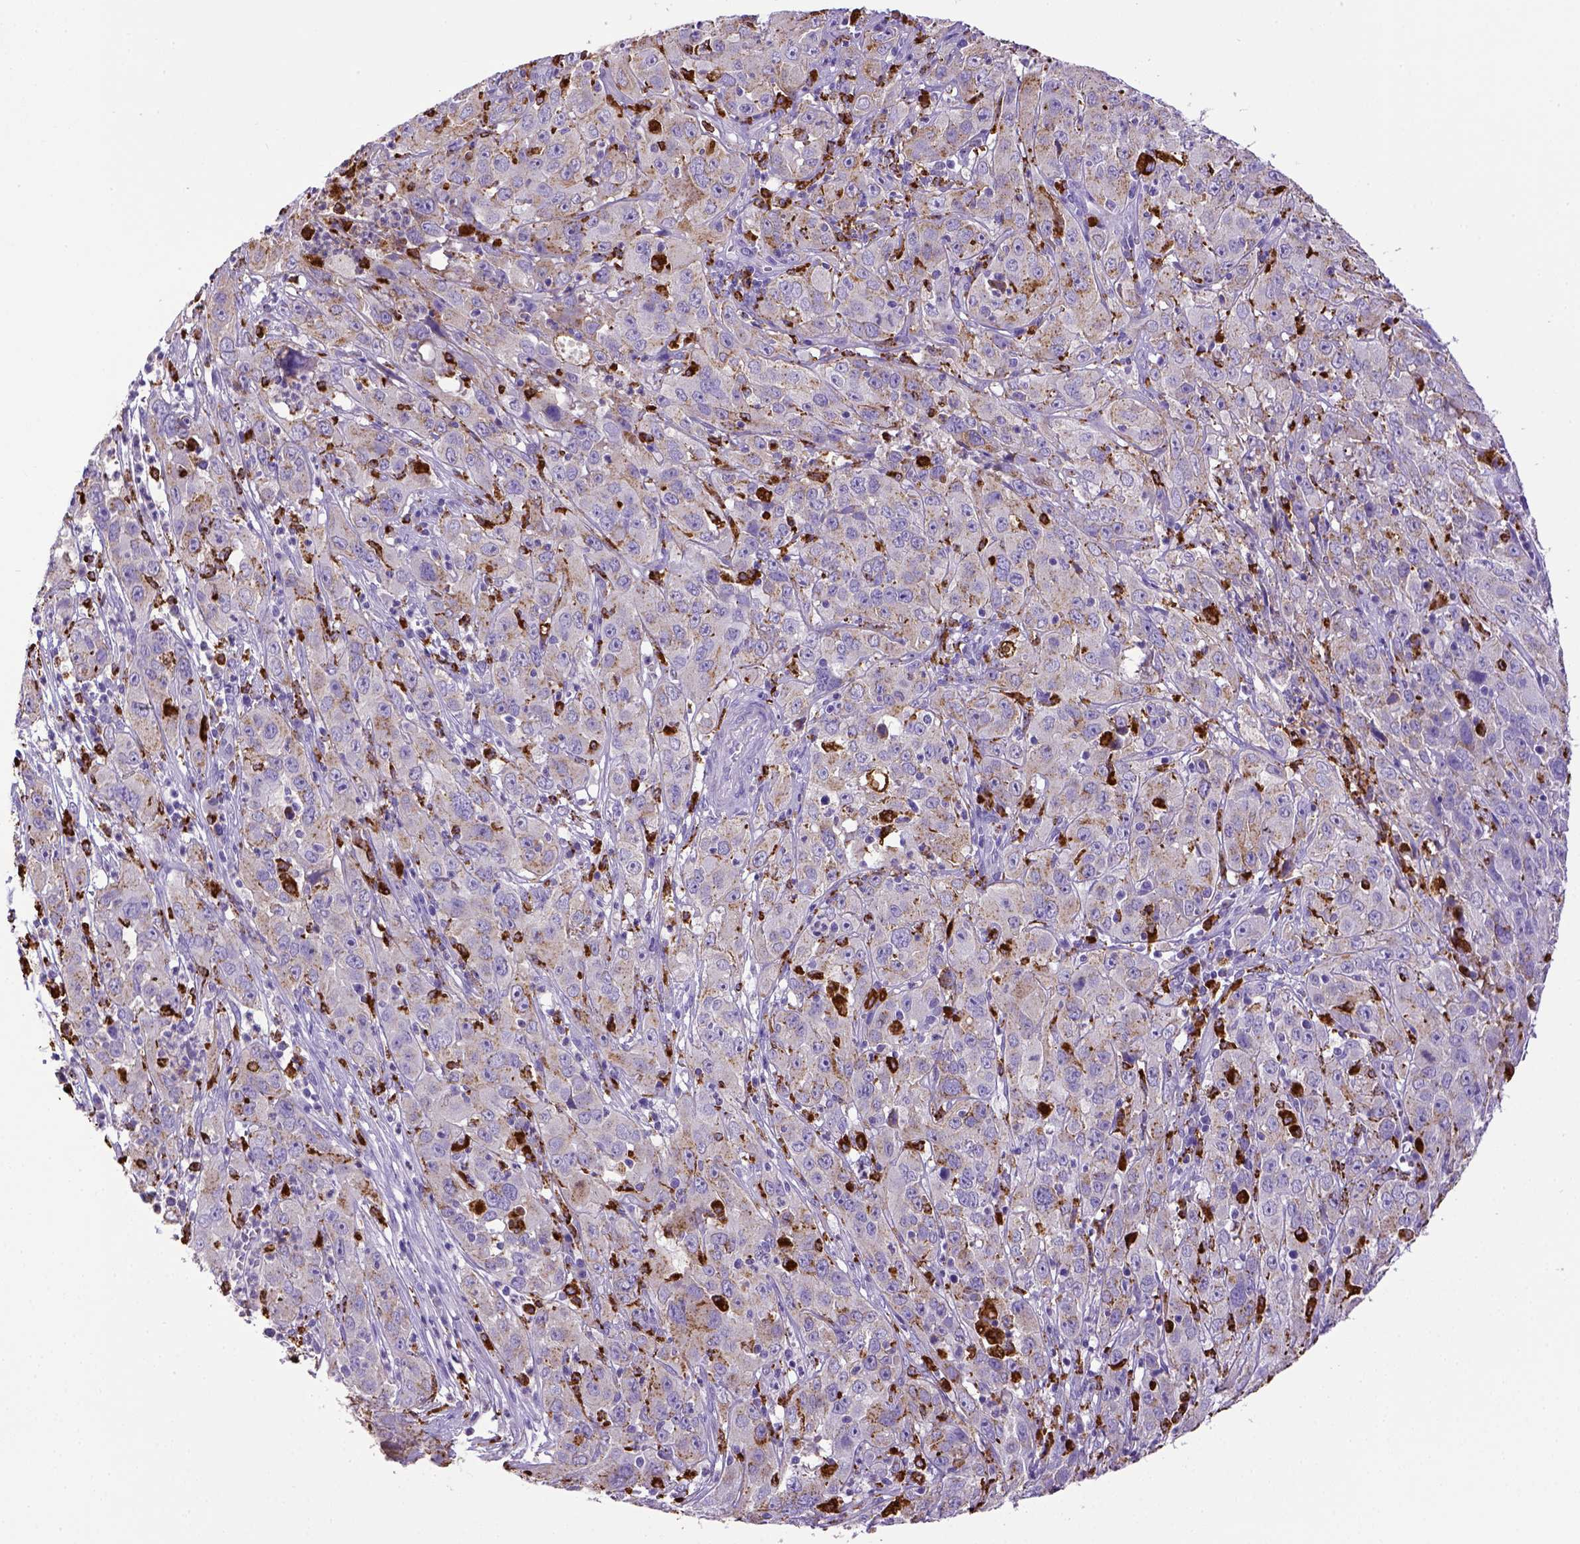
{"staining": {"intensity": "negative", "quantity": "none", "location": "none"}, "tissue": "cervical cancer", "cell_type": "Tumor cells", "image_type": "cancer", "snomed": [{"axis": "morphology", "description": "Squamous cell carcinoma, NOS"}, {"axis": "topography", "description": "Cervix"}], "caption": "This is a micrograph of immunohistochemistry staining of cervical cancer, which shows no staining in tumor cells.", "gene": "CD68", "patient": {"sex": "female", "age": 32}}